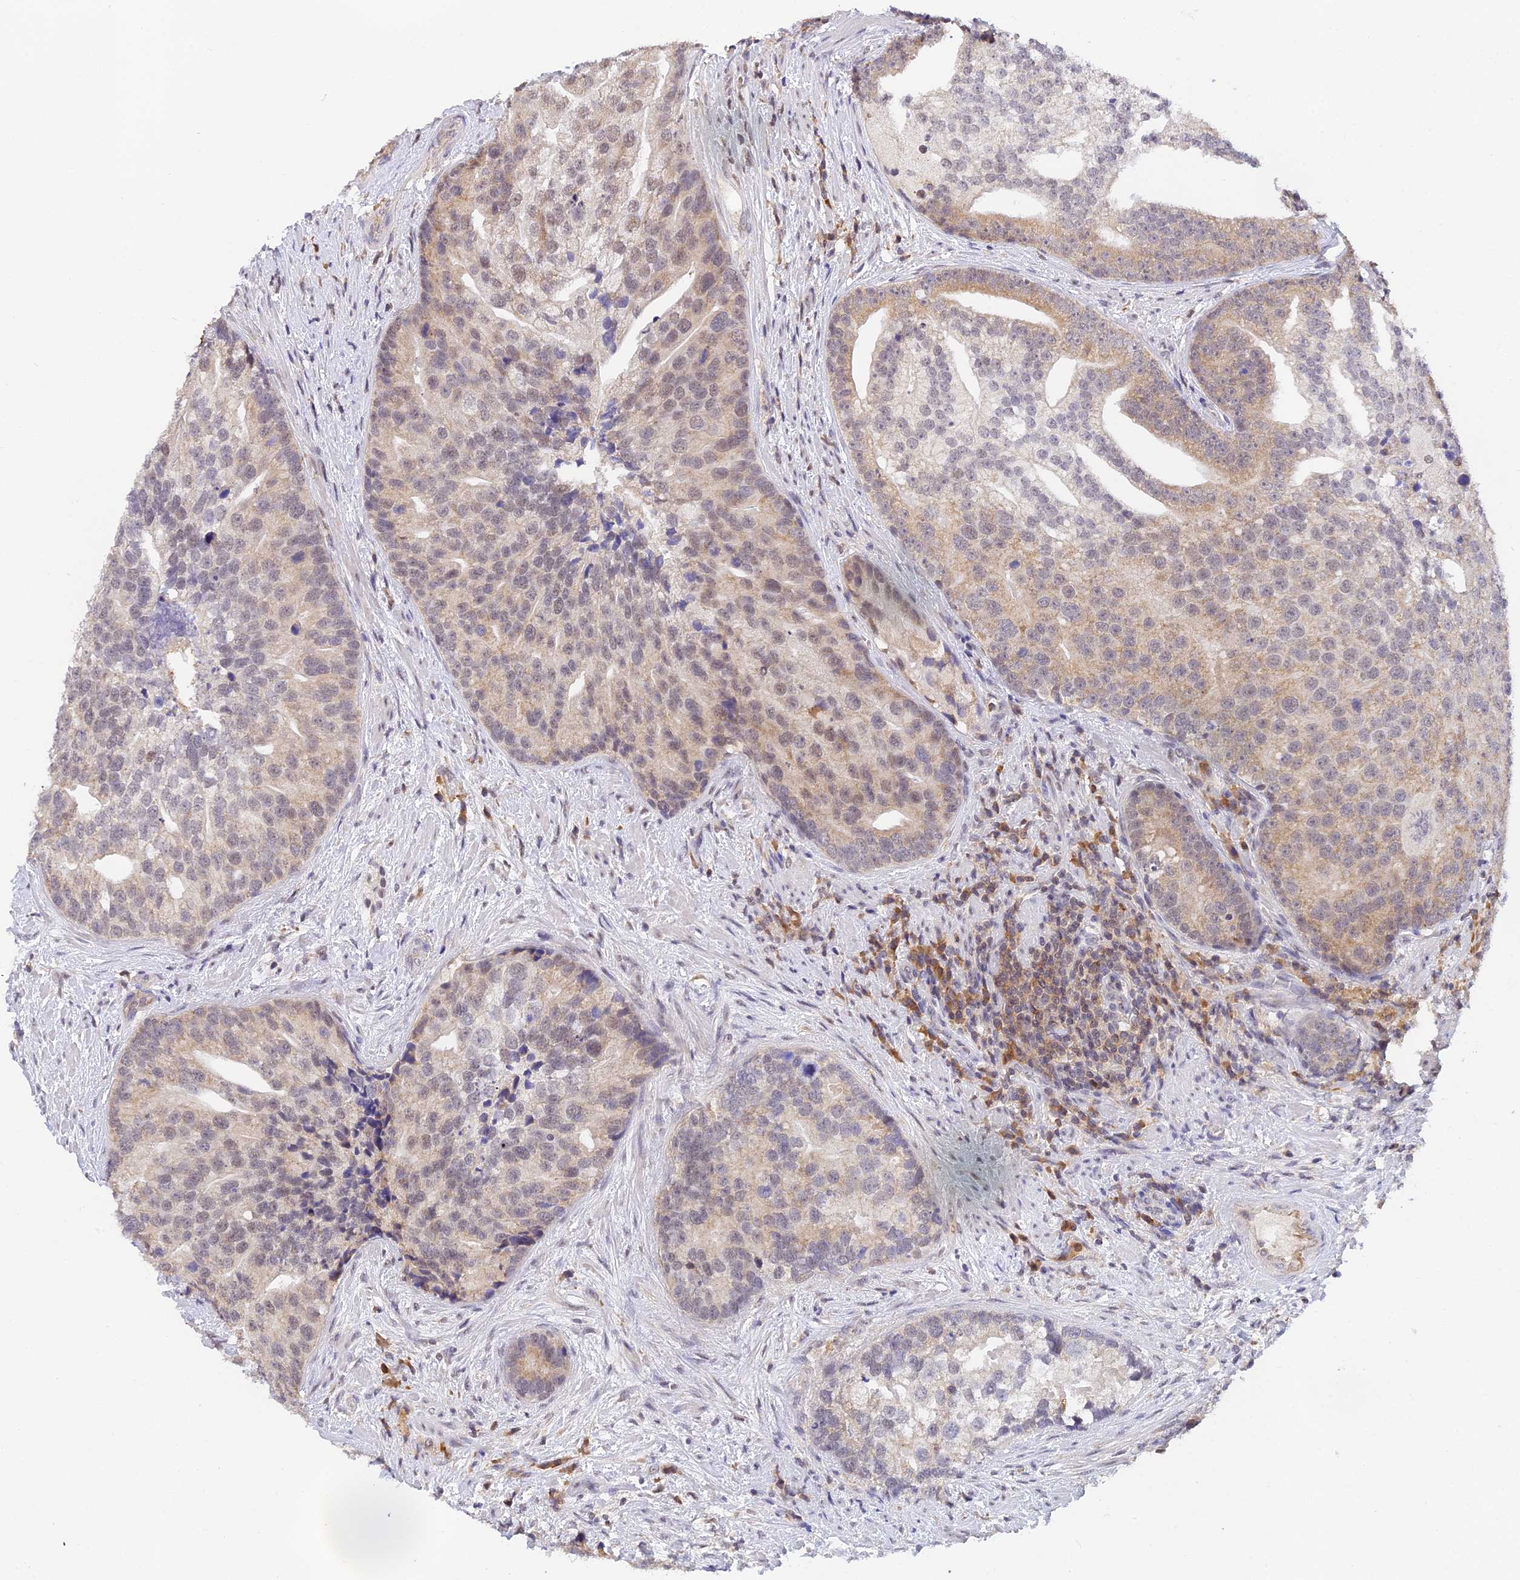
{"staining": {"intensity": "weak", "quantity": "<25%", "location": "cytoplasmic/membranous,nuclear"}, "tissue": "prostate cancer", "cell_type": "Tumor cells", "image_type": "cancer", "snomed": [{"axis": "morphology", "description": "Adenocarcinoma, High grade"}, {"axis": "topography", "description": "Prostate"}], "caption": "Immunohistochemistry histopathology image of high-grade adenocarcinoma (prostate) stained for a protein (brown), which shows no staining in tumor cells. (Brightfield microscopy of DAB immunohistochemistry (IHC) at high magnification).", "gene": "PEX16", "patient": {"sex": "male", "age": 62}}